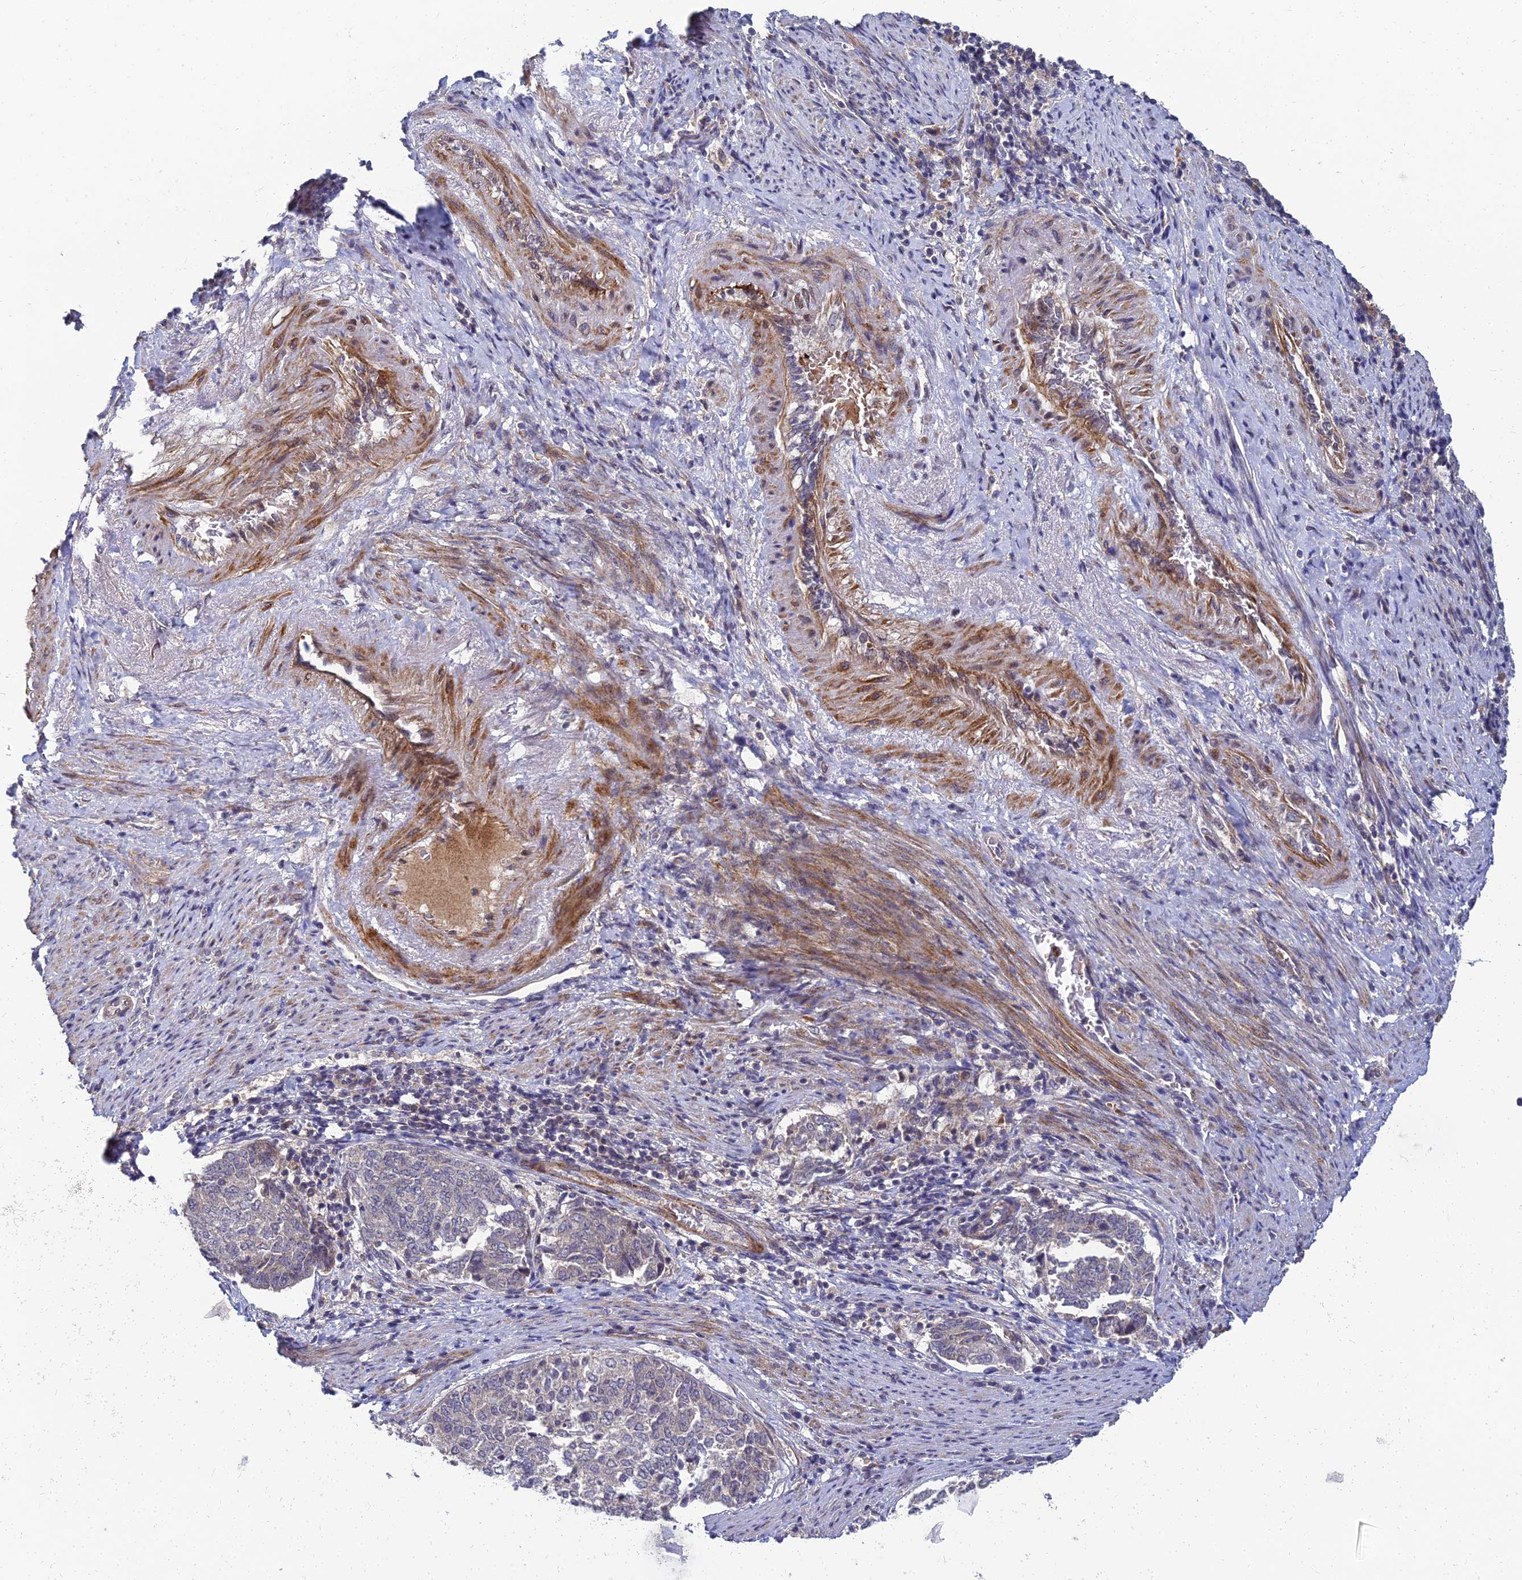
{"staining": {"intensity": "negative", "quantity": "none", "location": "none"}, "tissue": "endometrial cancer", "cell_type": "Tumor cells", "image_type": "cancer", "snomed": [{"axis": "morphology", "description": "Adenocarcinoma, NOS"}, {"axis": "topography", "description": "Endometrium"}], "caption": "Immunohistochemical staining of human adenocarcinoma (endometrial) exhibits no significant positivity in tumor cells. (DAB immunohistochemistry (IHC) visualized using brightfield microscopy, high magnification).", "gene": "NPY", "patient": {"sex": "female", "age": 80}}